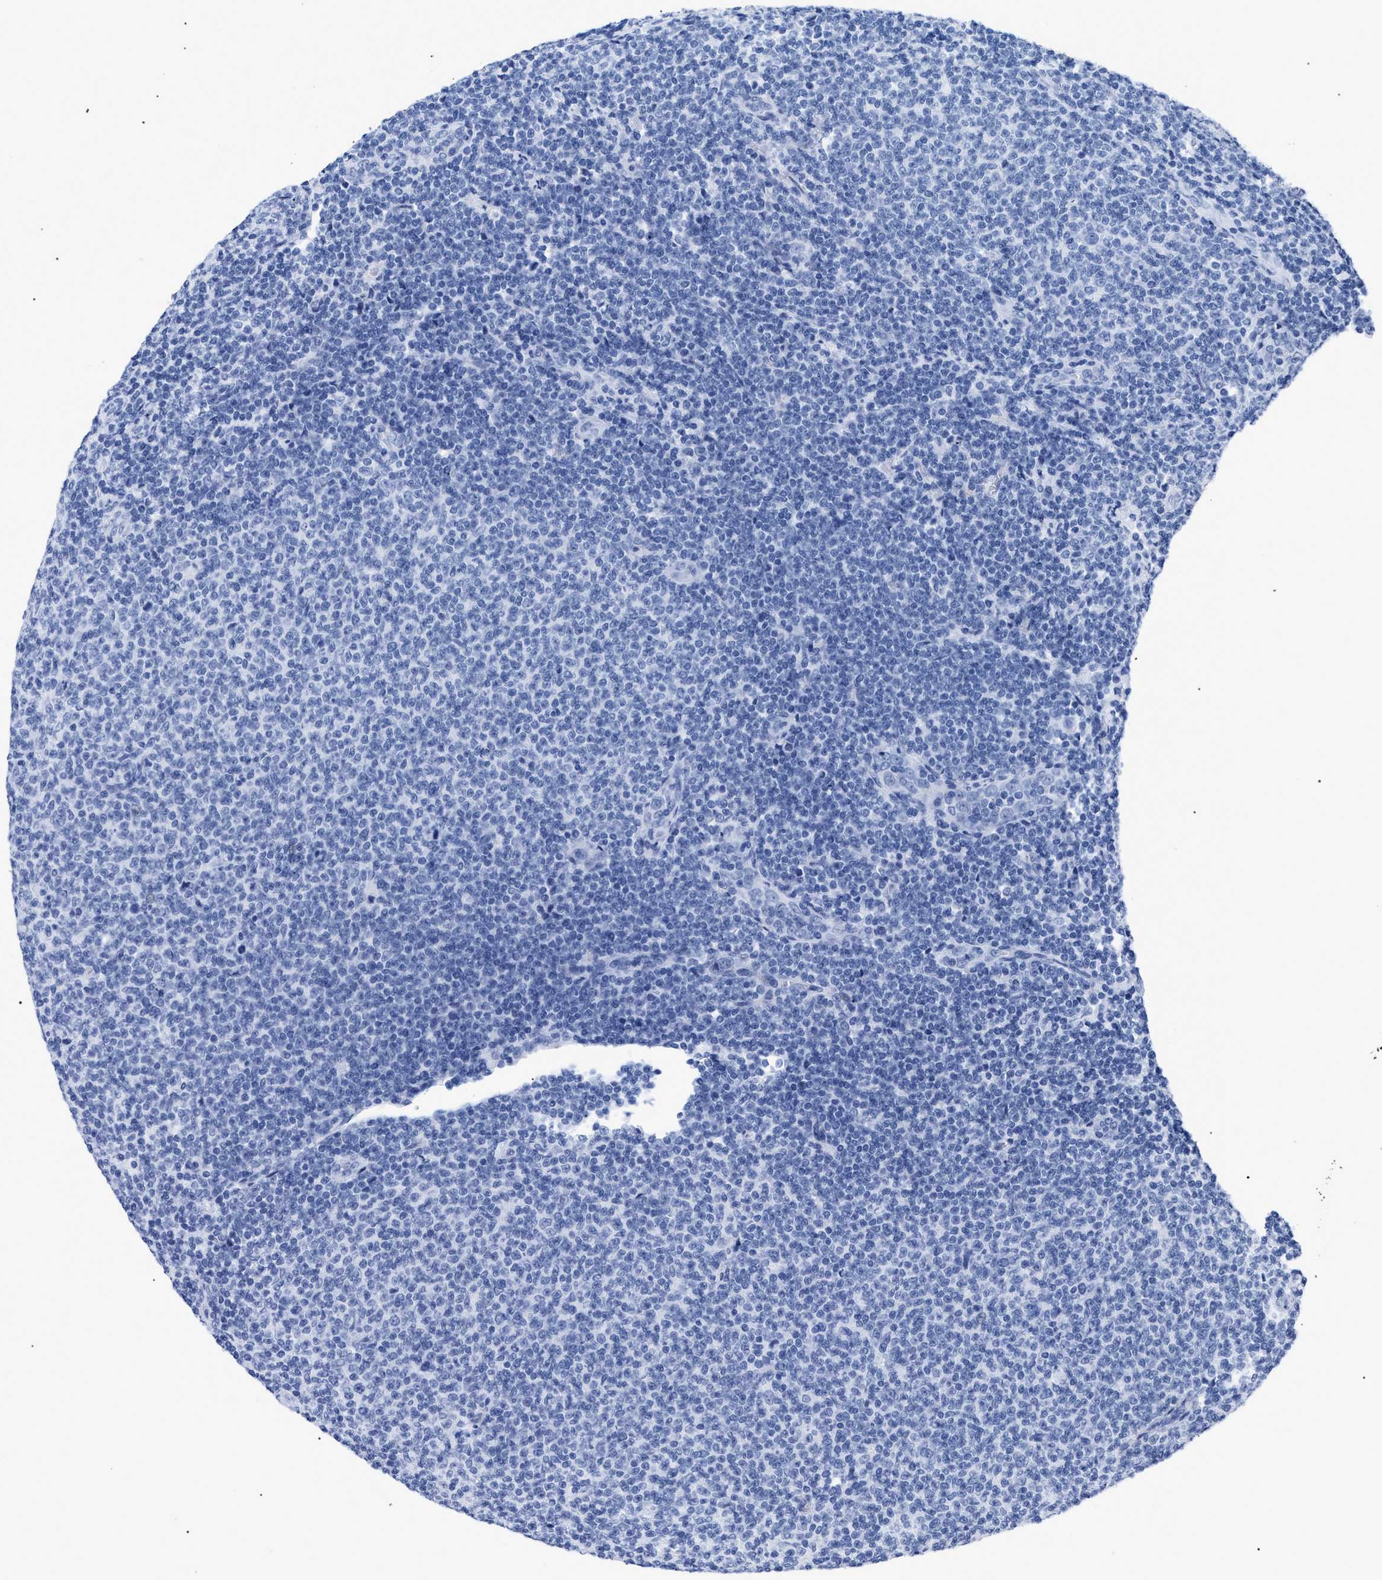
{"staining": {"intensity": "negative", "quantity": "none", "location": "none"}, "tissue": "lymphoma", "cell_type": "Tumor cells", "image_type": "cancer", "snomed": [{"axis": "morphology", "description": "Malignant lymphoma, non-Hodgkin's type, Low grade"}, {"axis": "topography", "description": "Lymph node"}], "caption": "This is an IHC photomicrograph of low-grade malignant lymphoma, non-Hodgkin's type. There is no staining in tumor cells.", "gene": "DUSP26", "patient": {"sex": "male", "age": 66}}